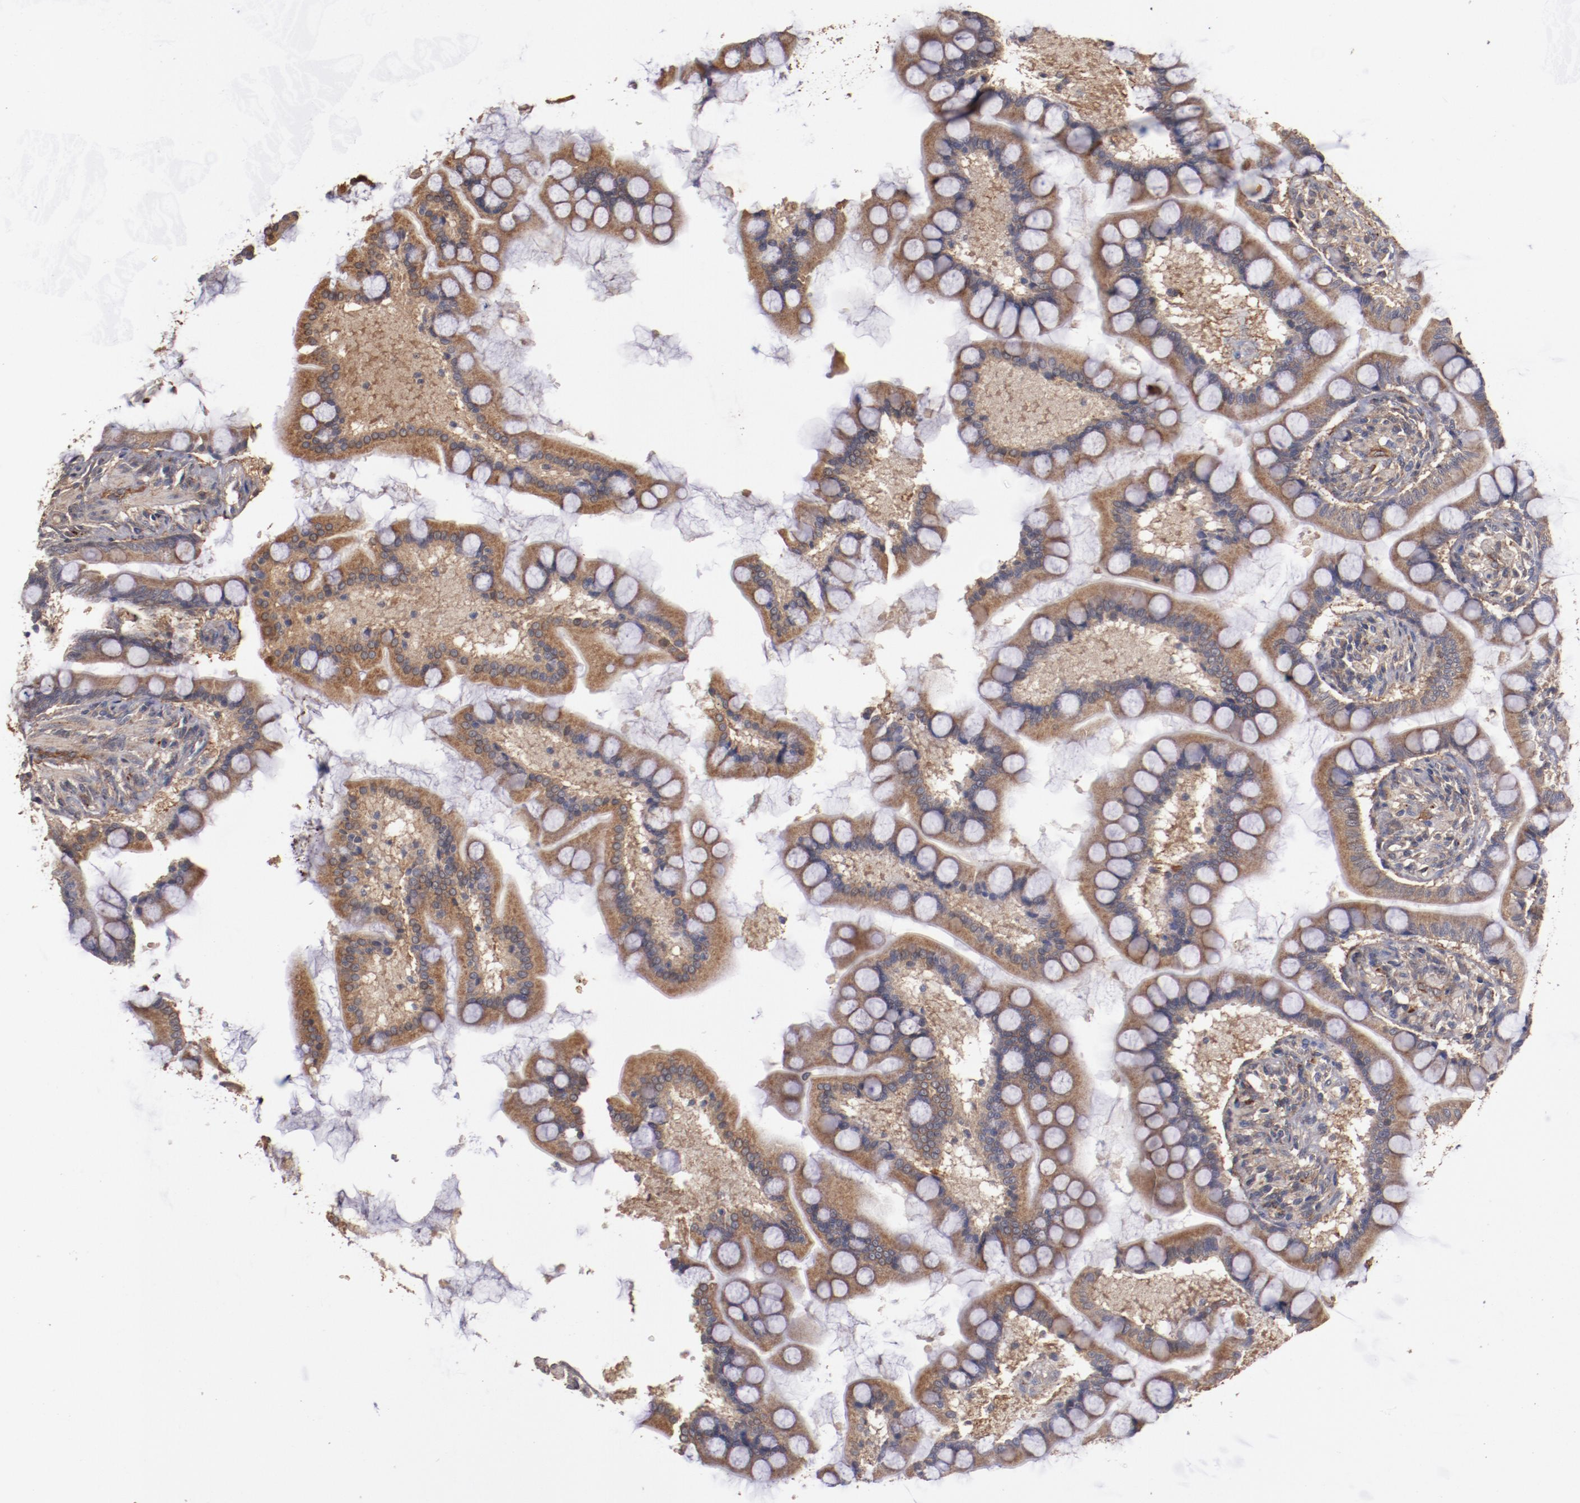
{"staining": {"intensity": "moderate", "quantity": ">75%", "location": "cytoplasmic/membranous"}, "tissue": "small intestine", "cell_type": "Glandular cells", "image_type": "normal", "snomed": [{"axis": "morphology", "description": "Normal tissue, NOS"}, {"axis": "topography", "description": "Small intestine"}], "caption": "Glandular cells demonstrate moderate cytoplasmic/membranous positivity in approximately >75% of cells in benign small intestine. Using DAB (3,3'-diaminobenzidine) (brown) and hematoxylin (blue) stains, captured at high magnification using brightfield microscopy.", "gene": "DIPK2B", "patient": {"sex": "male", "age": 41}}